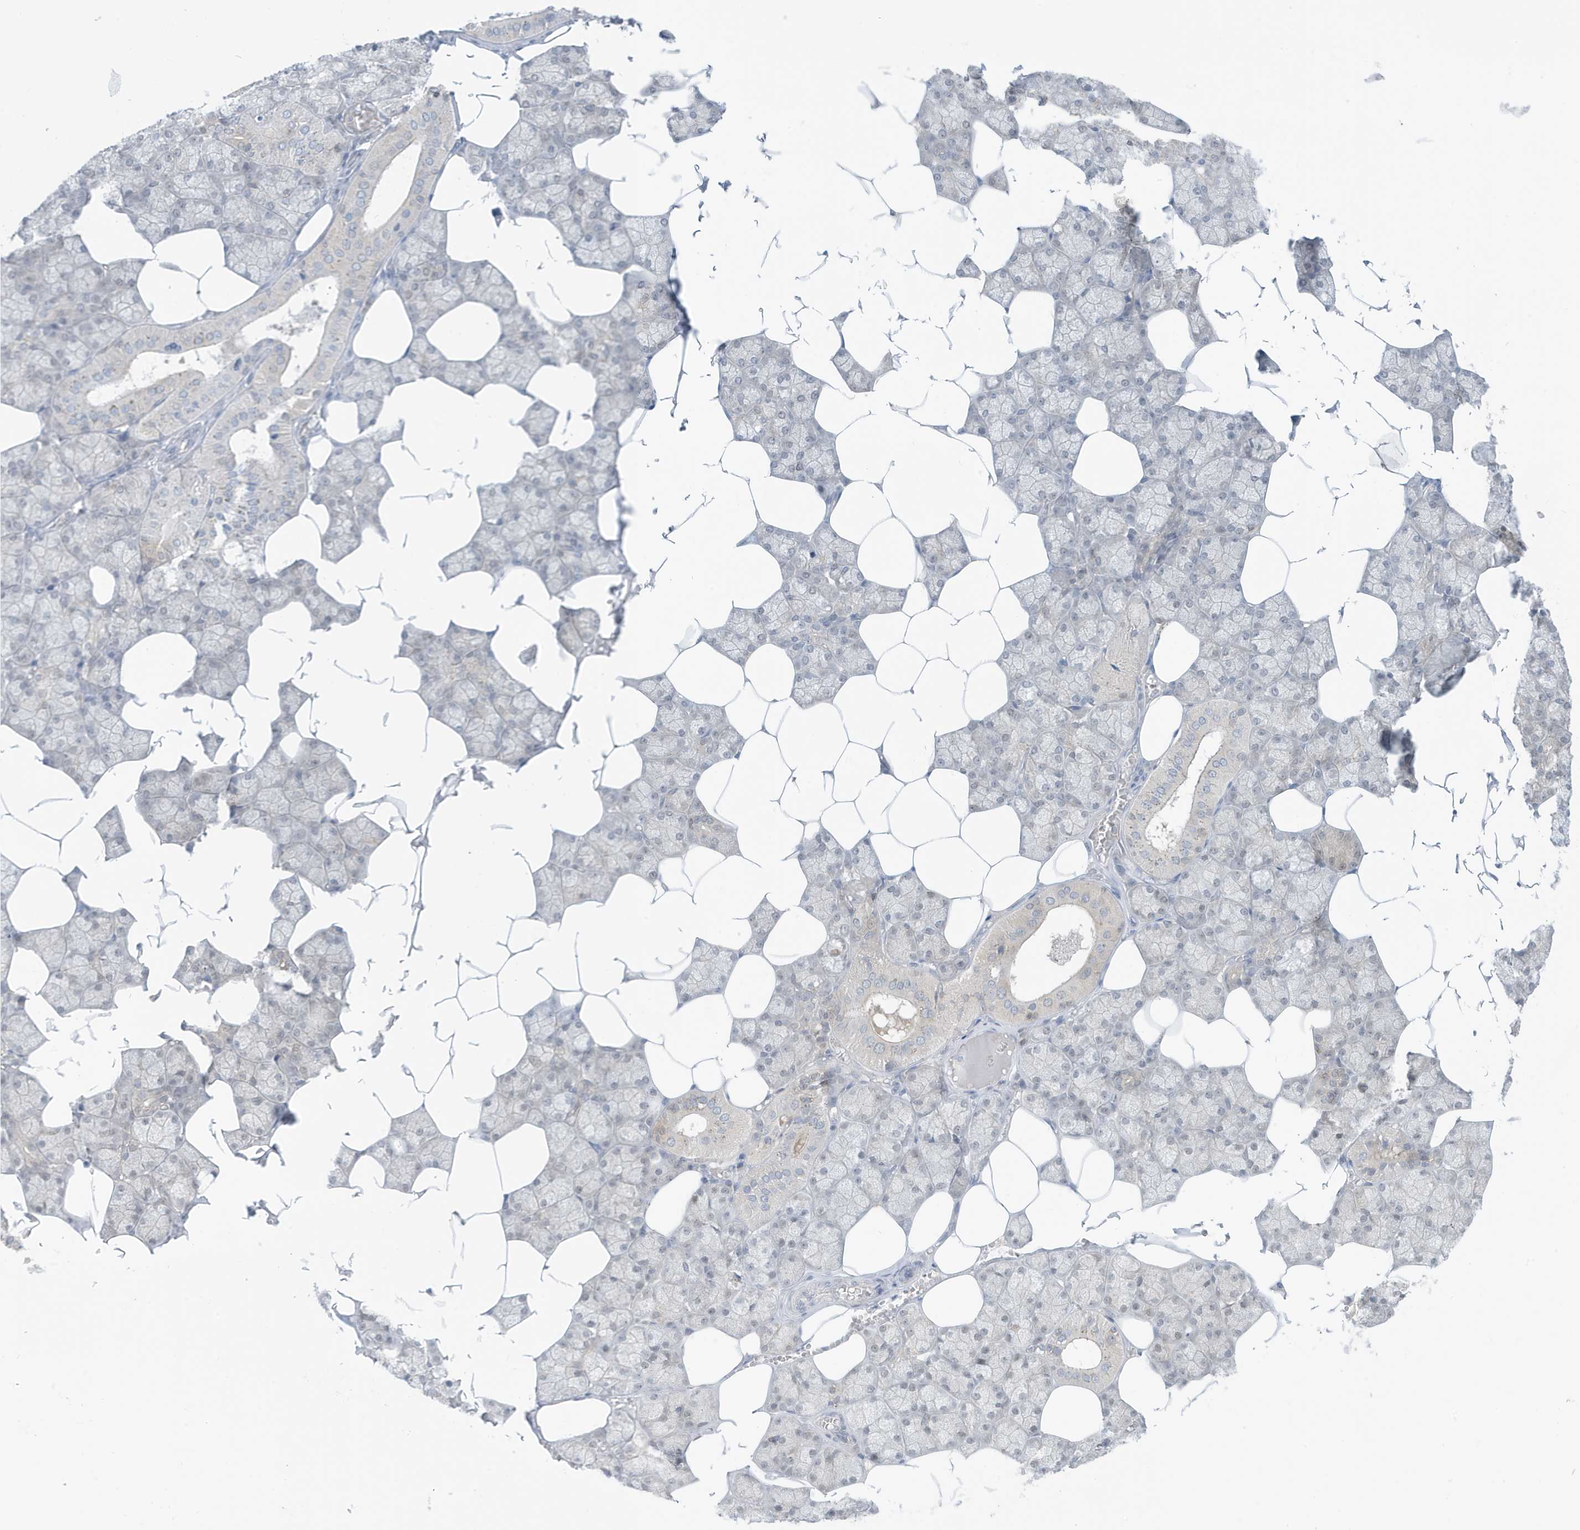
{"staining": {"intensity": "weak", "quantity": "<25%", "location": "cytoplasmic/membranous"}, "tissue": "salivary gland", "cell_type": "Glandular cells", "image_type": "normal", "snomed": [{"axis": "morphology", "description": "Normal tissue, NOS"}, {"axis": "topography", "description": "Salivary gland"}], "caption": "Image shows no significant protein expression in glandular cells of unremarkable salivary gland. (IHC, brightfield microscopy, high magnification).", "gene": "OGA", "patient": {"sex": "male", "age": 62}}